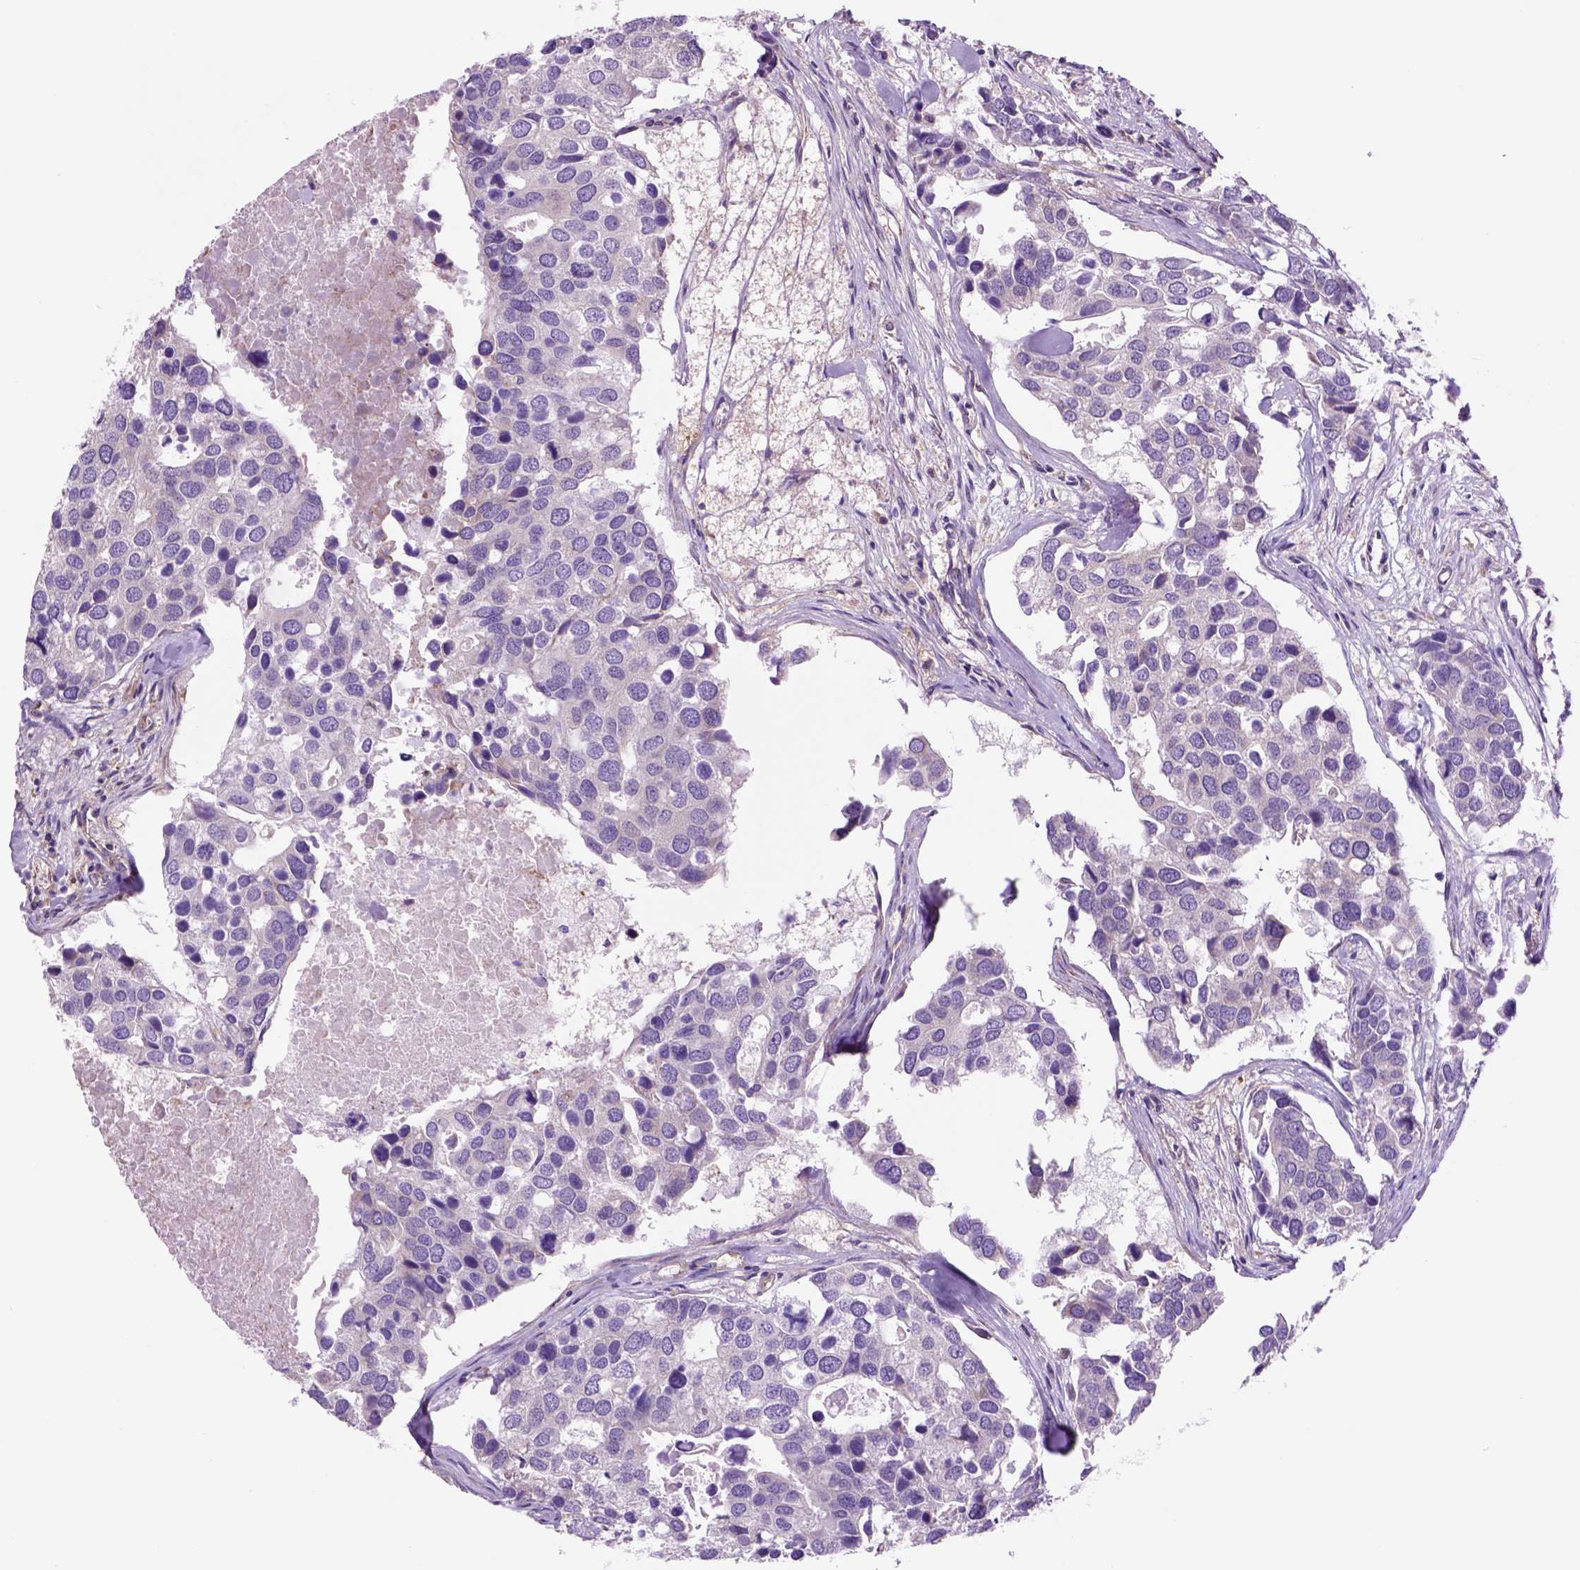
{"staining": {"intensity": "negative", "quantity": "none", "location": "none"}, "tissue": "breast cancer", "cell_type": "Tumor cells", "image_type": "cancer", "snomed": [{"axis": "morphology", "description": "Duct carcinoma"}, {"axis": "topography", "description": "Breast"}], "caption": "IHC image of human breast invasive ductal carcinoma stained for a protein (brown), which exhibits no expression in tumor cells. The staining was performed using DAB to visualize the protein expression in brown, while the nuclei were stained in blue with hematoxylin (Magnification: 20x).", "gene": "PIAS3", "patient": {"sex": "female", "age": 83}}